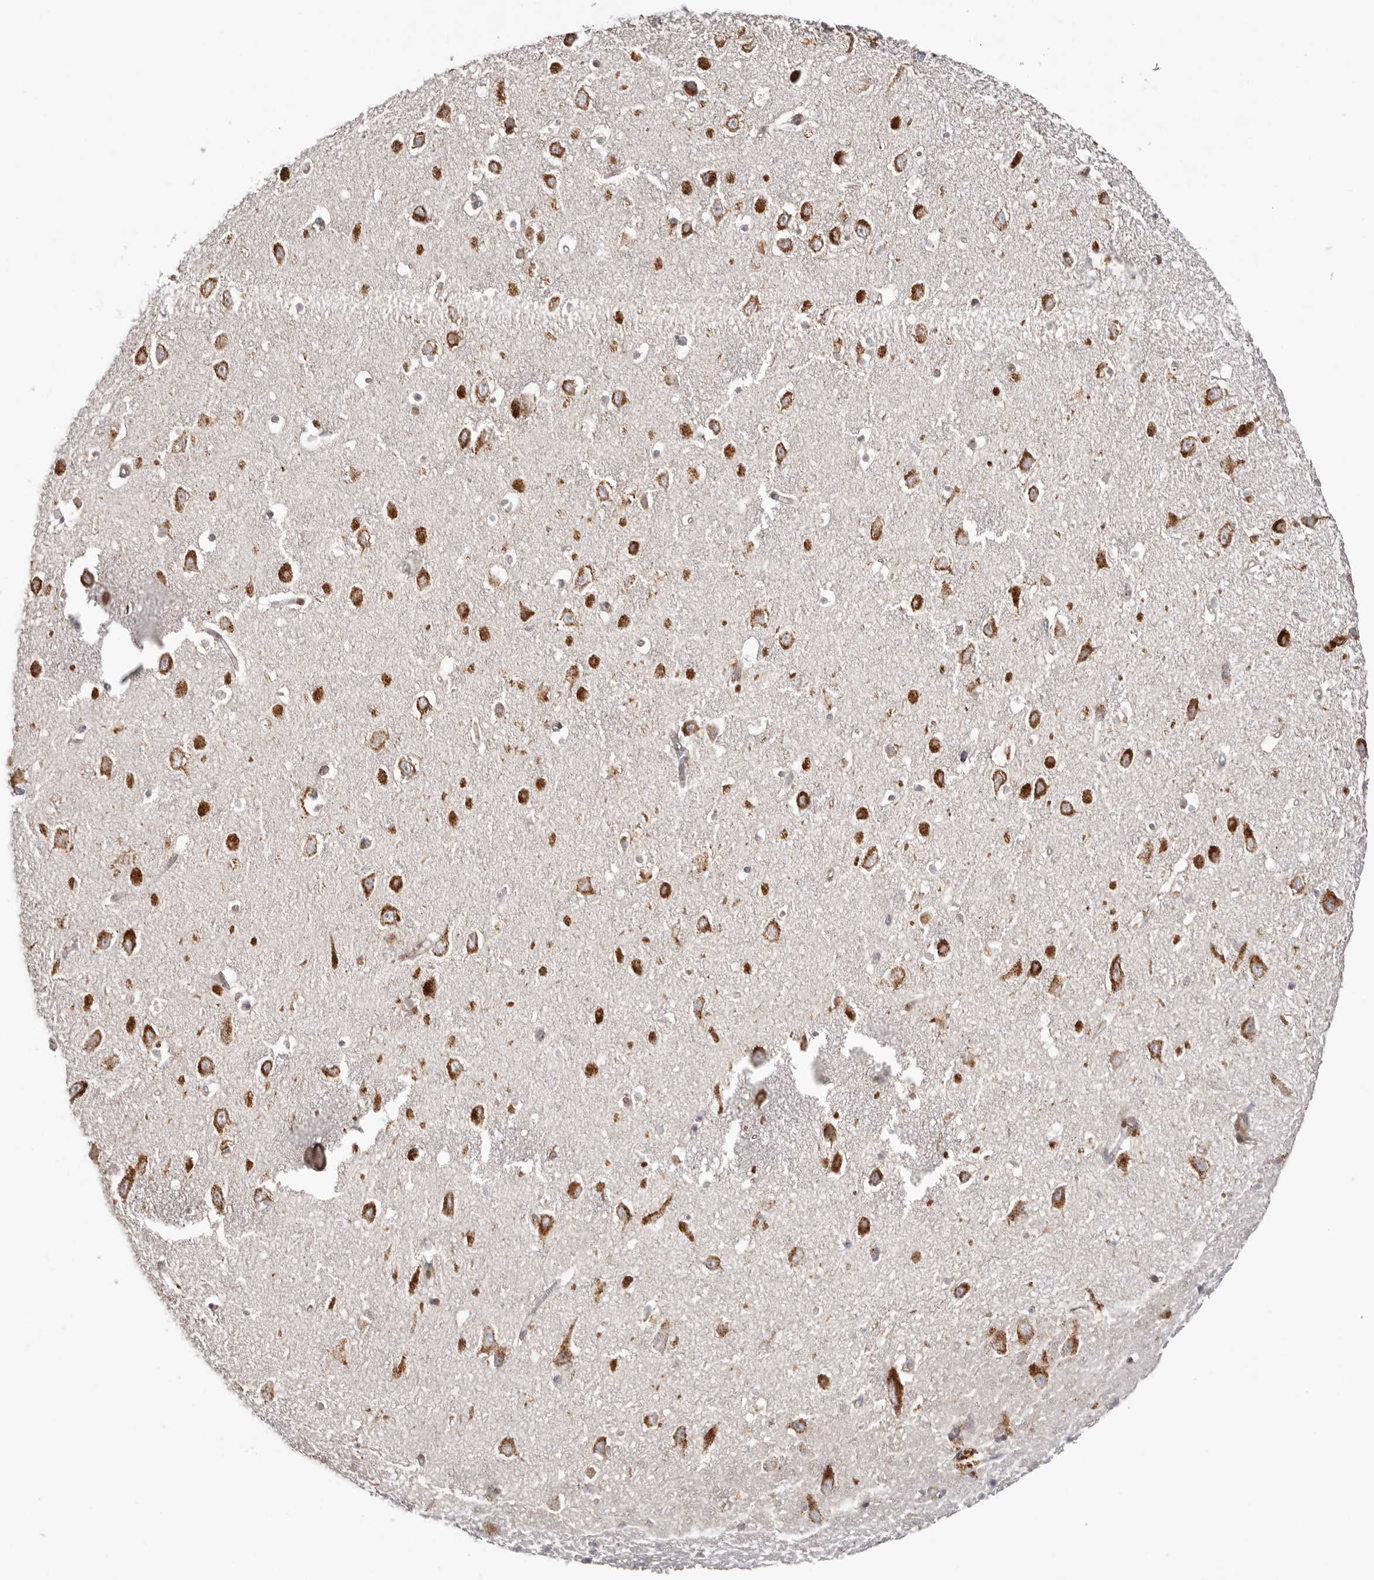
{"staining": {"intensity": "negative", "quantity": "none", "location": "none"}, "tissue": "hippocampus", "cell_type": "Glial cells", "image_type": "normal", "snomed": [{"axis": "morphology", "description": "Normal tissue, NOS"}, {"axis": "topography", "description": "Hippocampus"}], "caption": "Immunohistochemical staining of benign hippocampus demonstrates no significant expression in glial cells. The staining was performed using DAB (3,3'-diaminobenzidine) to visualize the protein expression in brown, while the nuclei were stained in blue with hematoxylin (Magnification: 20x).", "gene": "SMAD7", "patient": {"sex": "female", "age": 64}}